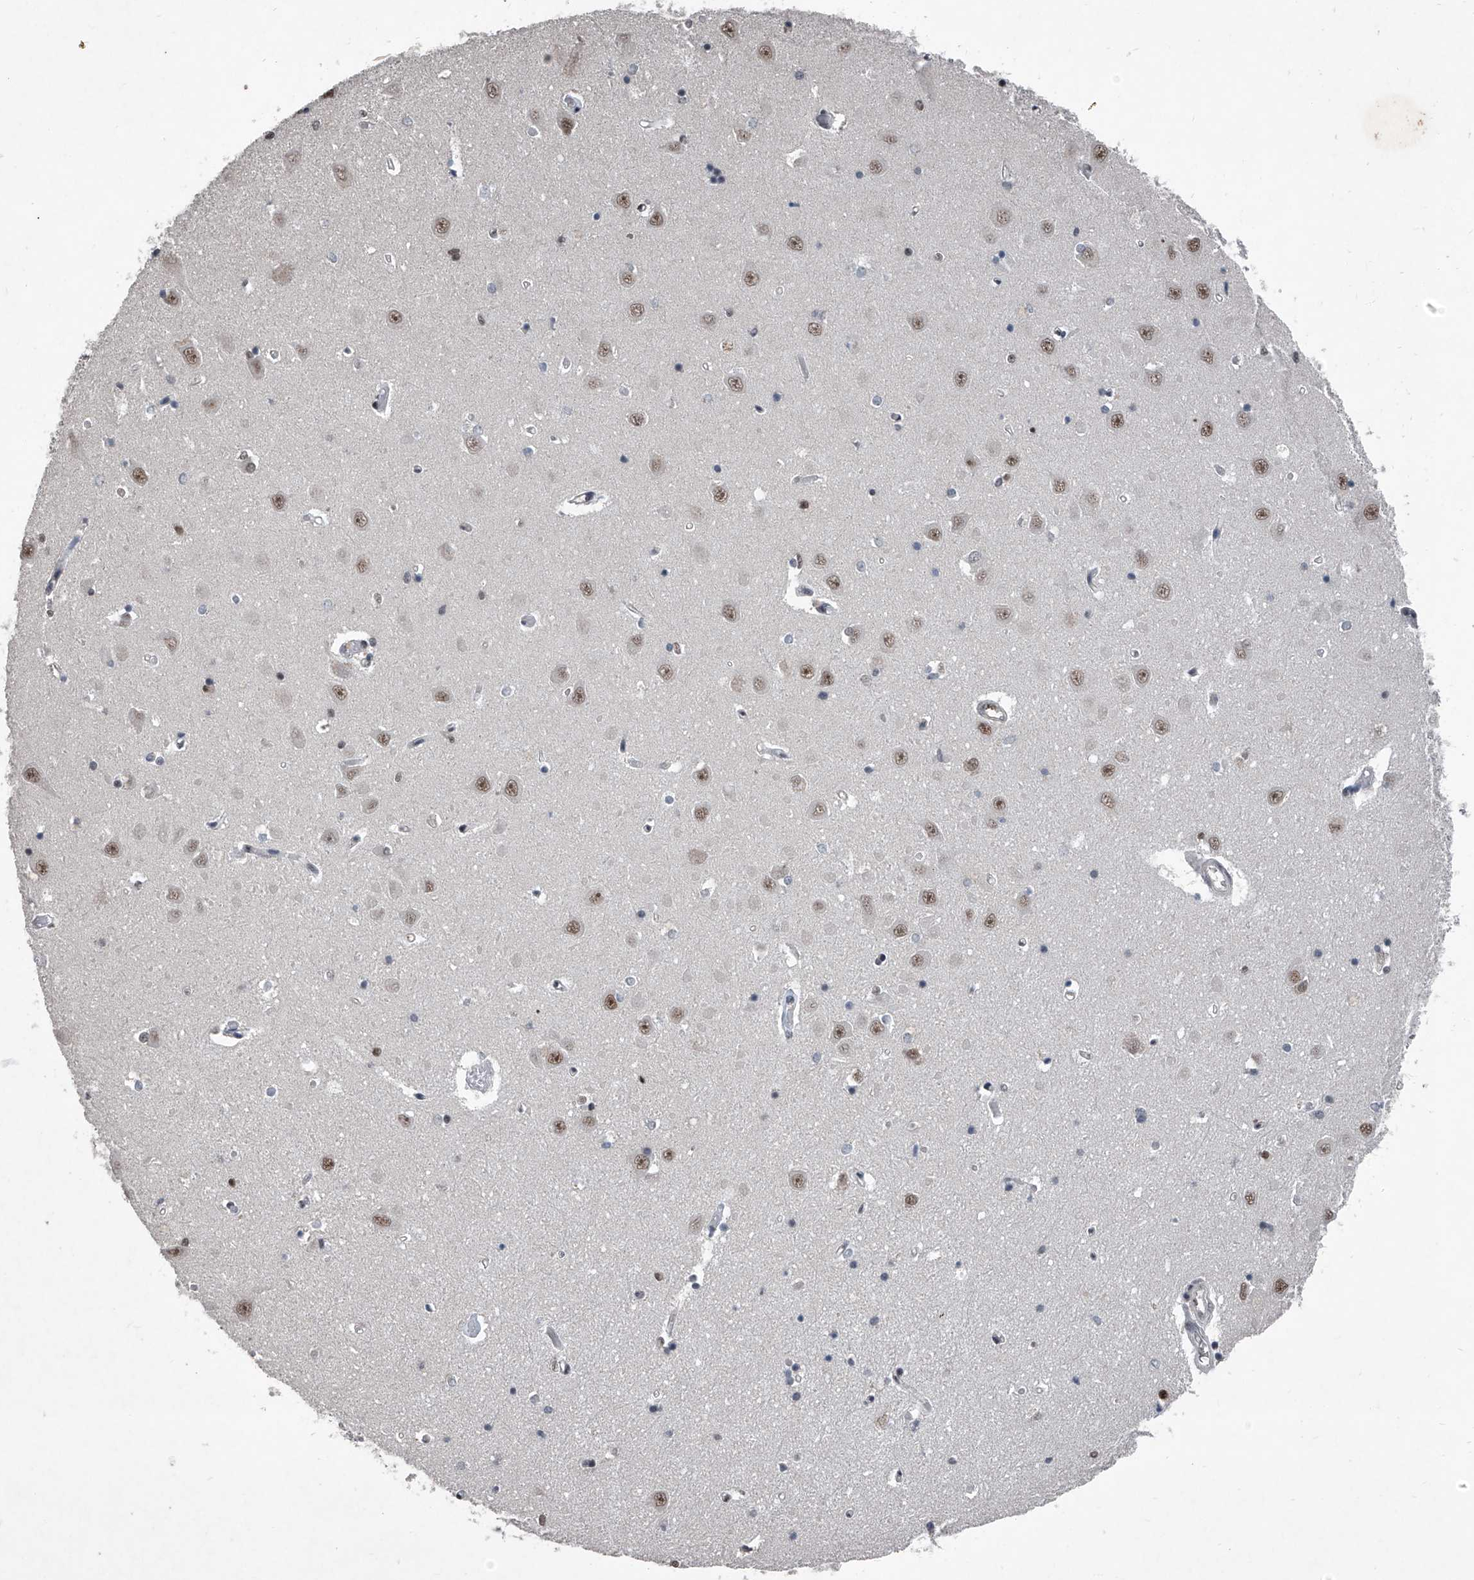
{"staining": {"intensity": "moderate", "quantity": "<25%", "location": "nuclear"}, "tissue": "hippocampus", "cell_type": "Glial cells", "image_type": "normal", "snomed": [{"axis": "morphology", "description": "Normal tissue, NOS"}, {"axis": "topography", "description": "Hippocampus"}], "caption": "Glial cells demonstrate low levels of moderate nuclear staining in about <25% of cells in benign hippocampus. (brown staining indicates protein expression, while blue staining denotes nuclei).", "gene": "DDX39B", "patient": {"sex": "male", "age": 70}}